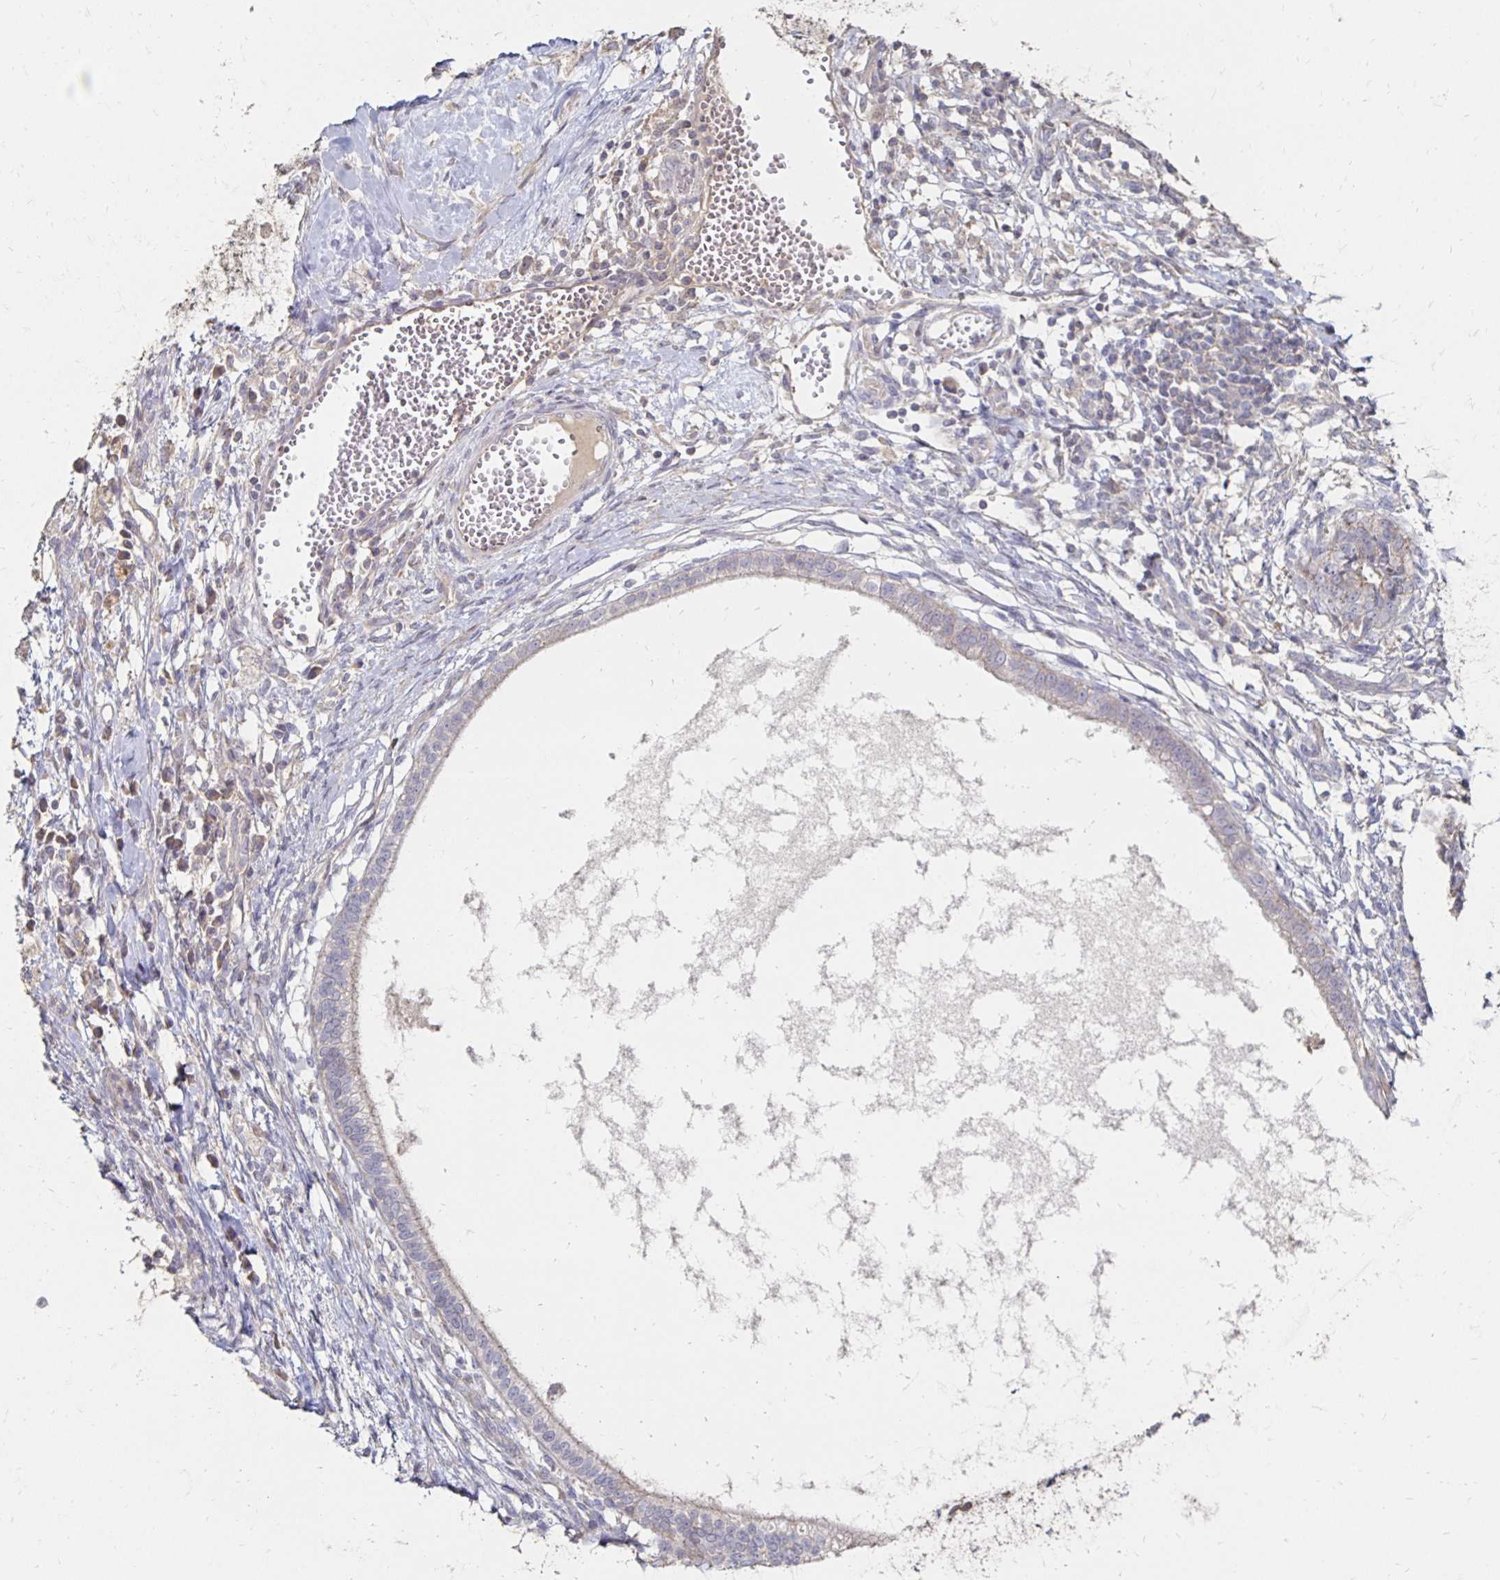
{"staining": {"intensity": "weak", "quantity": "<25%", "location": "cytoplasmic/membranous"}, "tissue": "testis cancer", "cell_type": "Tumor cells", "image_type": "cancer", "snomed": [{"axis": "morphology", "description": "Carcinoma, Embryonal, NOS"}, {"axis": "topography", "description": "Testis"}], "caption": "High power microscopy photomicrograph of an immunohistochemistry (IHC) image of embryonal carcinoma (testis), revealing no significant expression in tumor cells.", "gene": "ZNF727", "patient": {"sex": "male", "age": 37}}